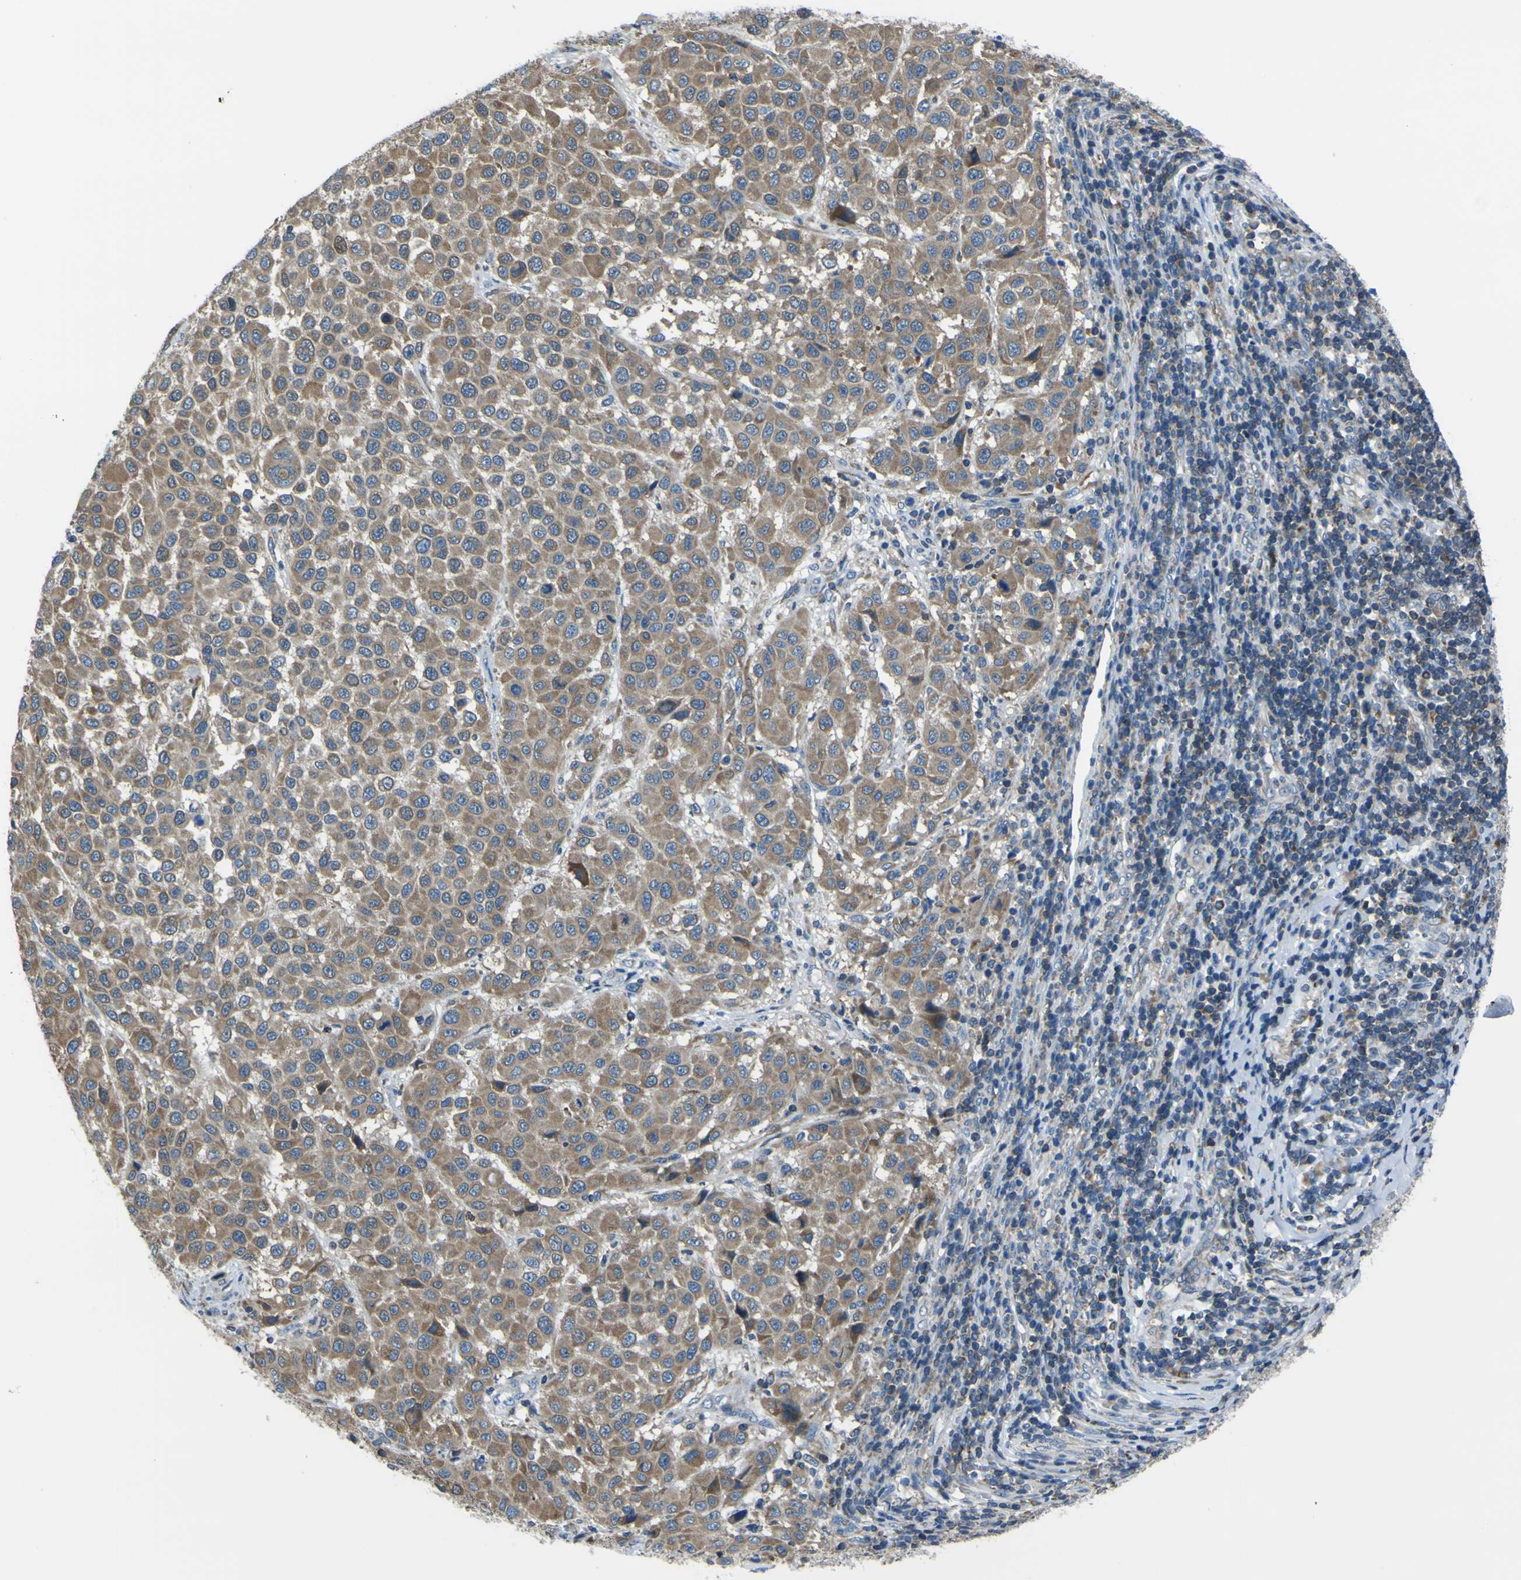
{"staining": {"intensity": "moderate", "quantity": ">75%", "location": "cytoplasmic/membranous"}, "tissue": "melanoma", "cell_type": "Tumor cells", "image_type": "cancer", "snomed": [{"axis": "morphology", "description": "Malignant melanoma, Metastatic site"}, {"axis": "topography", "description": "Lymph node"}], "caption": "The photomicrograph shows staining of malignant melanoma (metastatic site), revealing moderate cytoplasmic/membranous protein positivity (brown color) within tumor cells. The protein of interest is stained brown, and the nuclei are stained in blue (DAB (3,3'-diaminobenzidine) IHC with brightfield microscopy, high magnification).", "gene": "STIM1", "patient": {"sex": "male", "age": 61}}